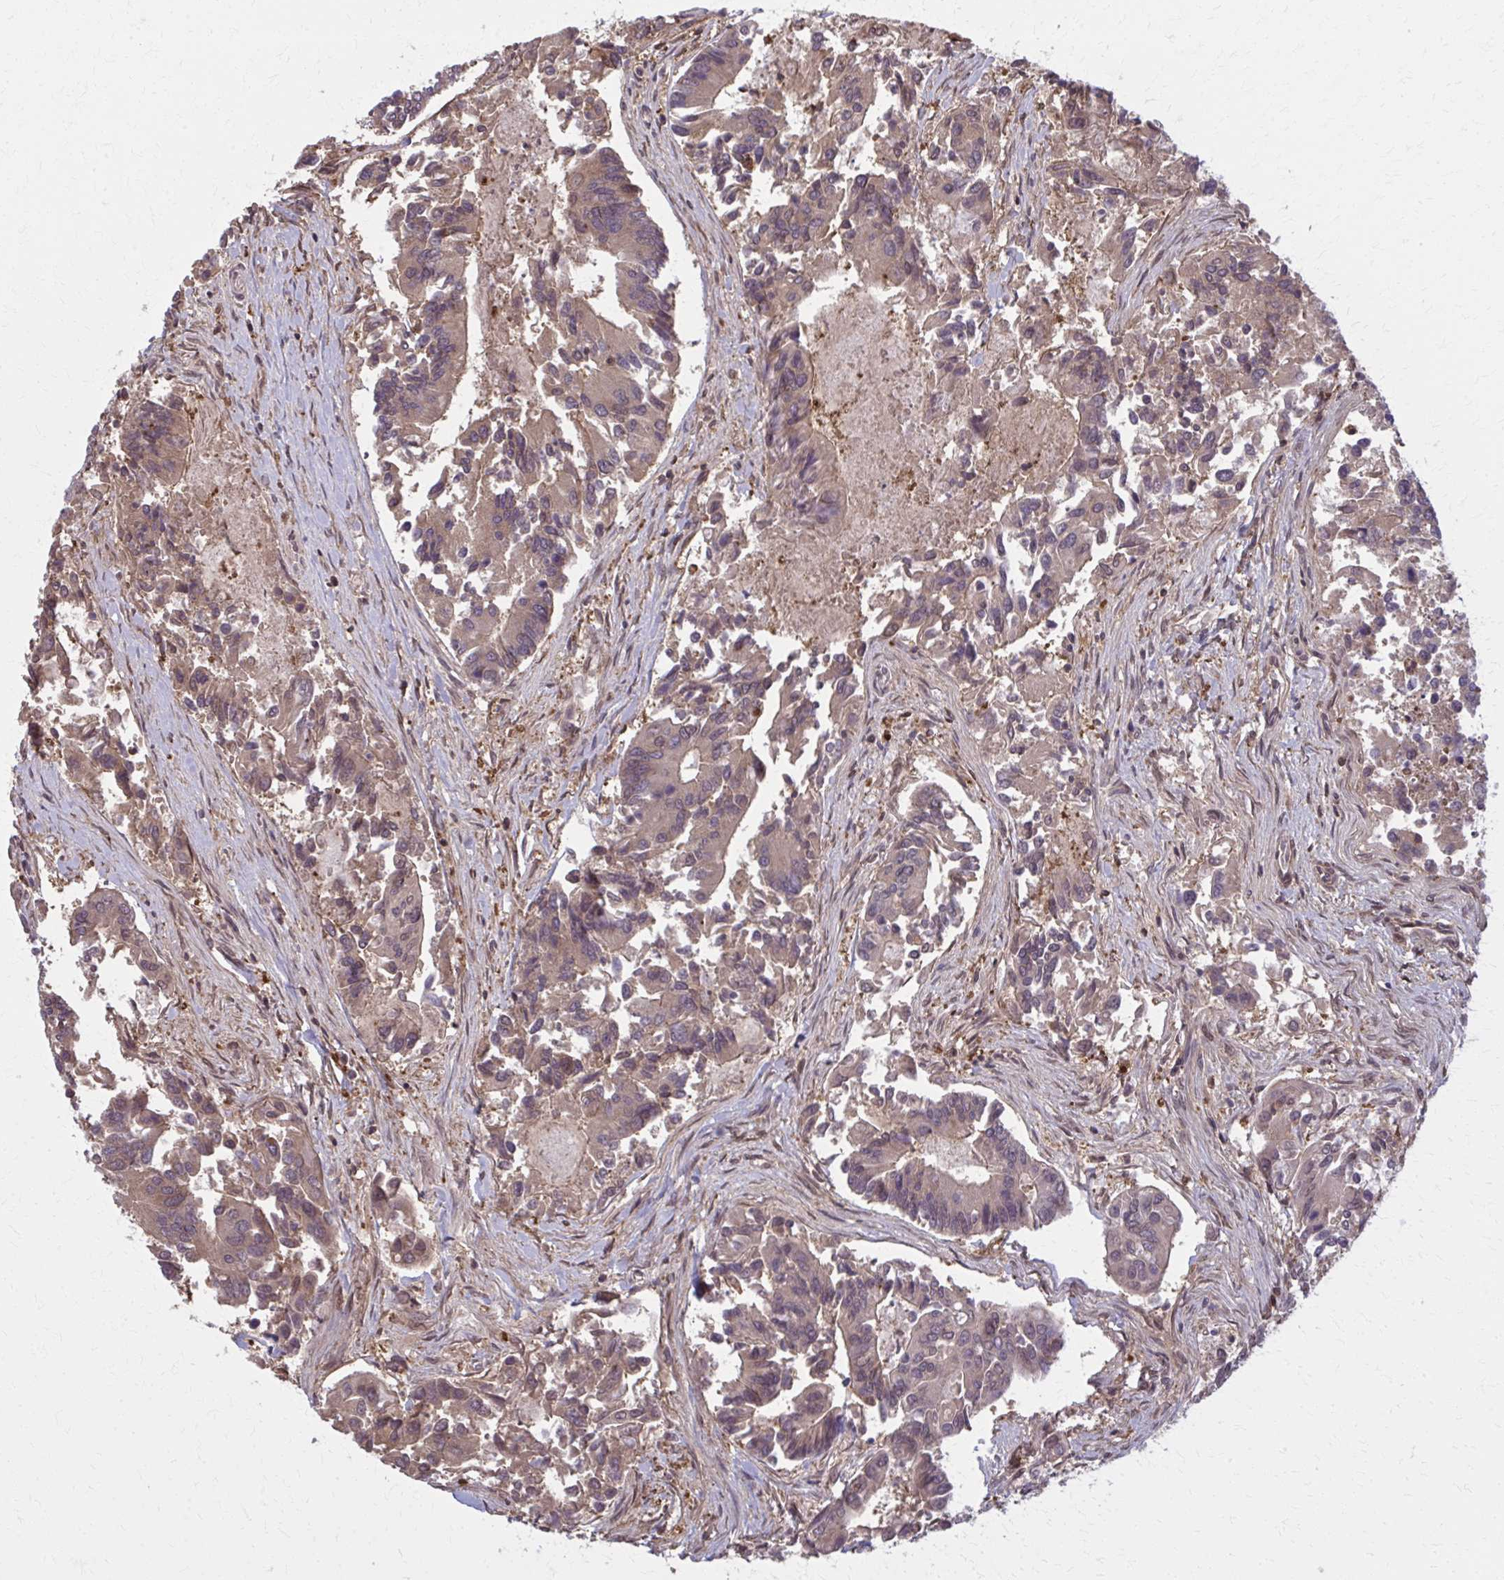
{"staining": {"intensity": "weak", "quantity": ">75%", "location": "cytoplasmic/membranous,nuclear"}, "tissue": "colorectal cancer", "cell_type": "Tumor cells", "image_type": "cancer", "snomed": [{"axis": "morphology", "description": "Adenocarcinoma, NOS"}, {"axis": "topography", "description": "Colon"}], "caption": "Weak cytoplasmic/membranous and nuclear protein expression is seen in approximately >75% of tumor cells in adenocarcinoma (colorectal).", "gene": "MDH1", "patient": {"sex": "female", "age": 67}}